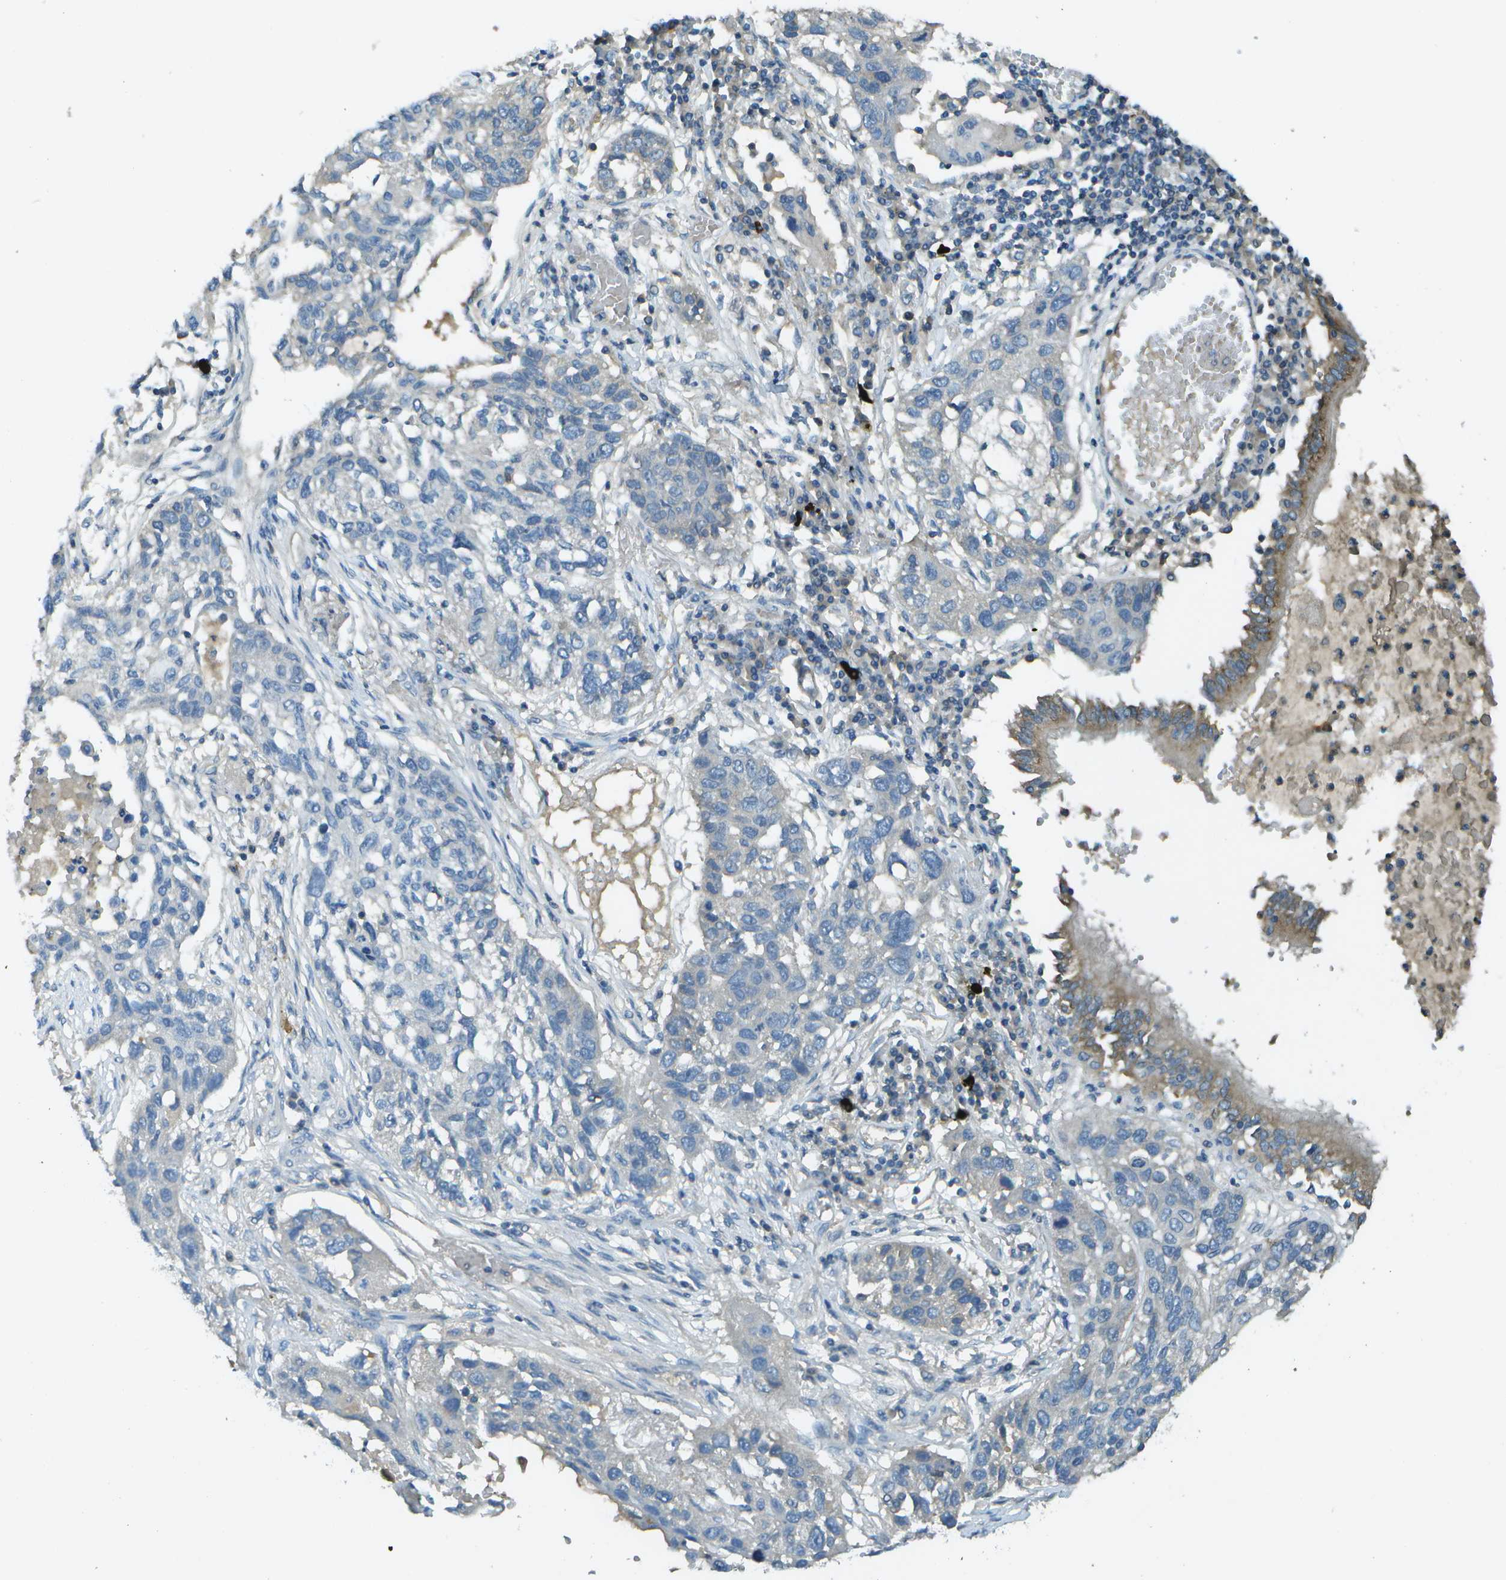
{"staining": {"intensity": "negative", "quantity": "none", "location": "none"}, "tissue": "lung cancer", "cell_type": "Tumor cells", "image_type": "cancer", "snomed": [{"axis": "morphology", "description": "Squamous cell carcinoma, NOS"}, {"axis": "topography", "description": "Lung"}], "caption": "High magnification brightfield microscopy of squamous cell carcinoma (lung) stained with DAB (3,3'-diaminobenzidine) (brown) and counterstained with hematoxylin (blue): tumor cells show no significant expression. (DAB immunohistochemistry (IHC), high magnification).", "gene": "LGI2", "patient": {"sex": "male", "age": 71}}